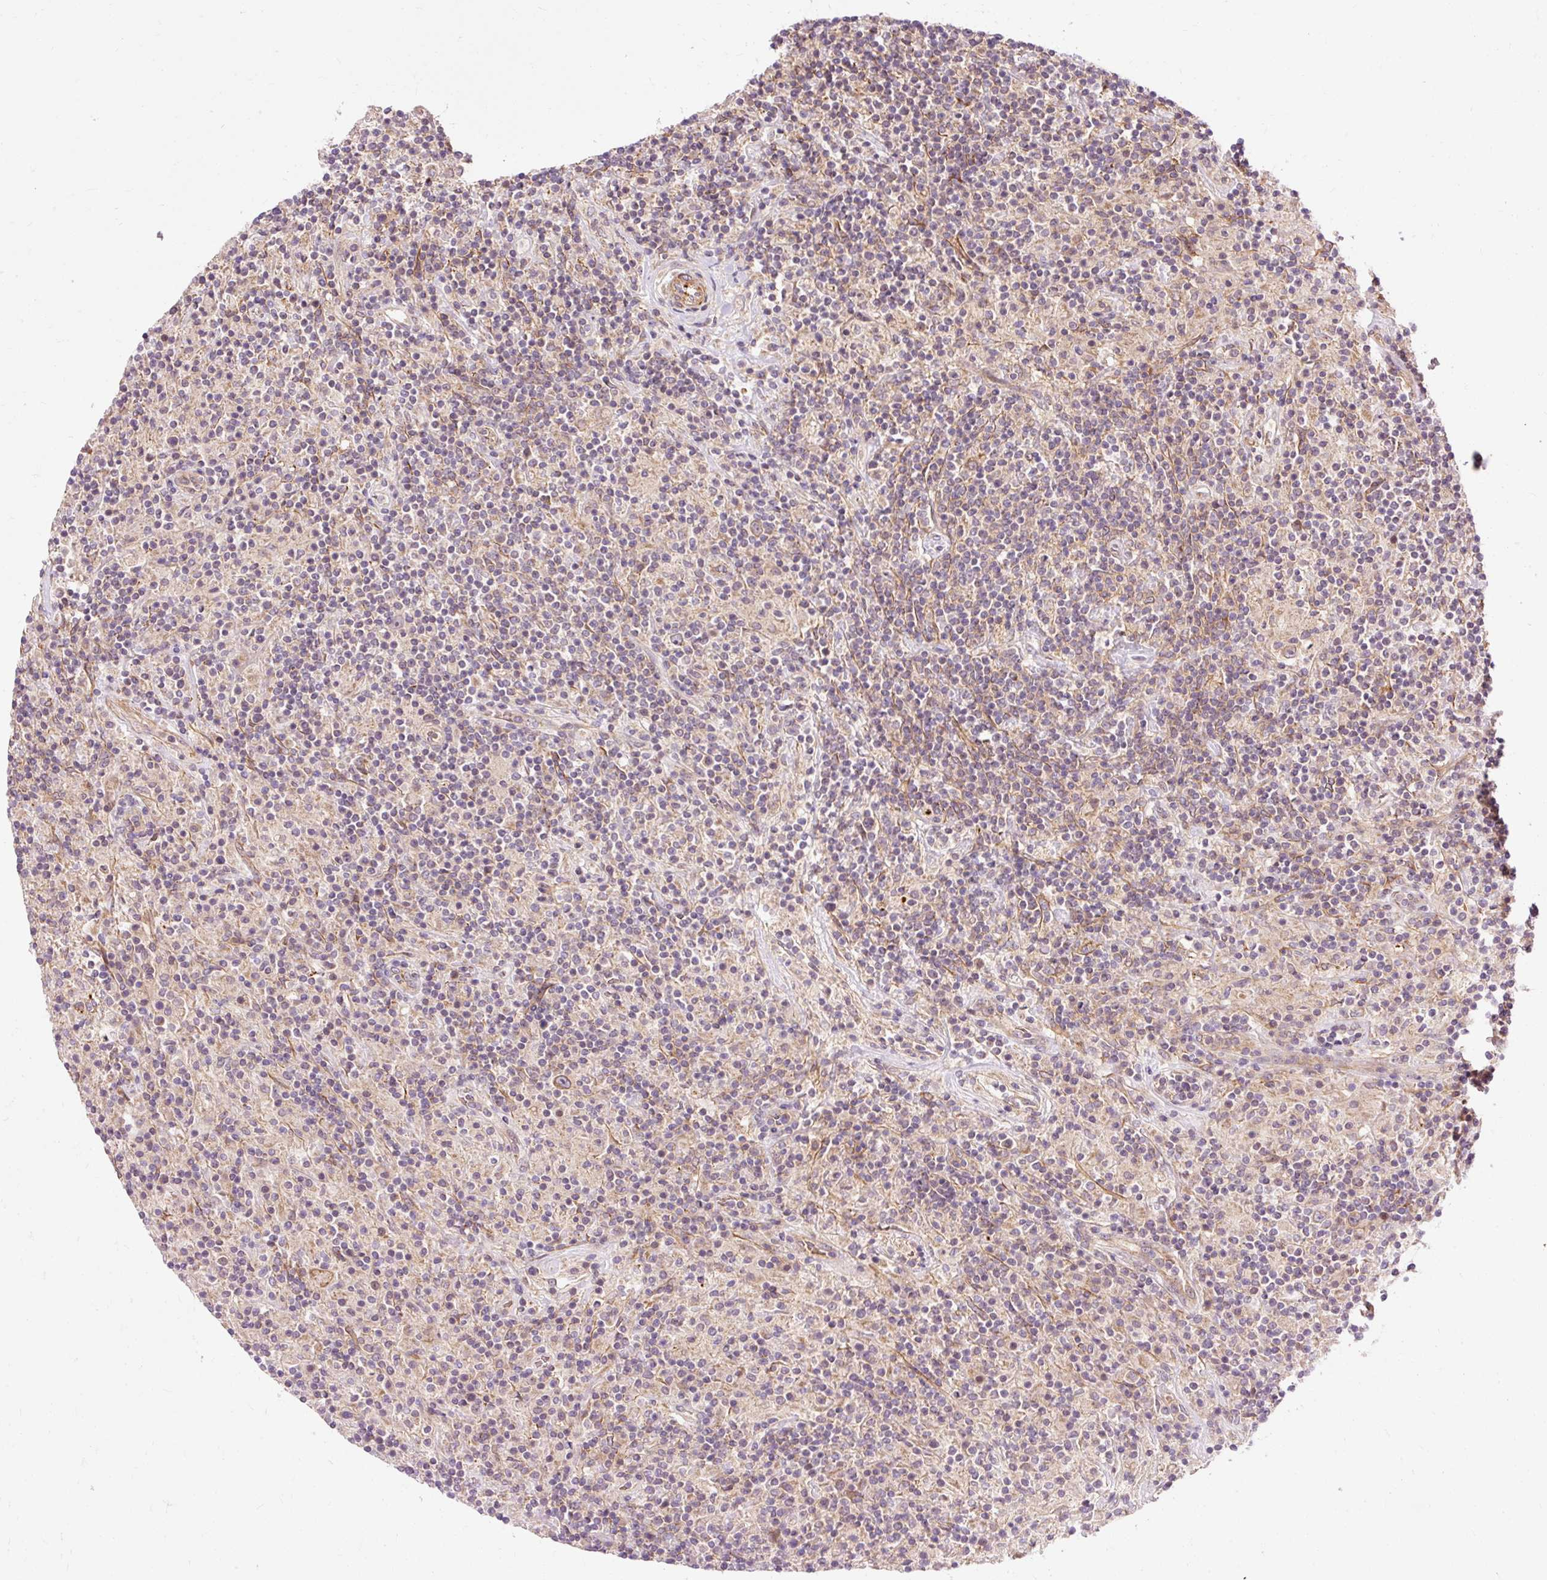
{"staining": {"intensity": "negative", "quantity": "none", "location": "none"}, "tissue": "lymphoma", "cell_type": "Tumor cells", "image_type": "cancer", "snomed": [{"axis": "morphology", "description": "Hodgkin's disease, NOS"}, {"axis": "topography", "description": "Lymph node"}], "caption": "A high-resolution histopathology image shows immunohistochemistry staining of Hodgkin's disease, which displays no significant expression in tumor cells. (Brightfield microscopy of DAB immunohistochemistry at high magnification).", "gene": "RIPOR3", "patient": {"sex": "male", "age": 70}}